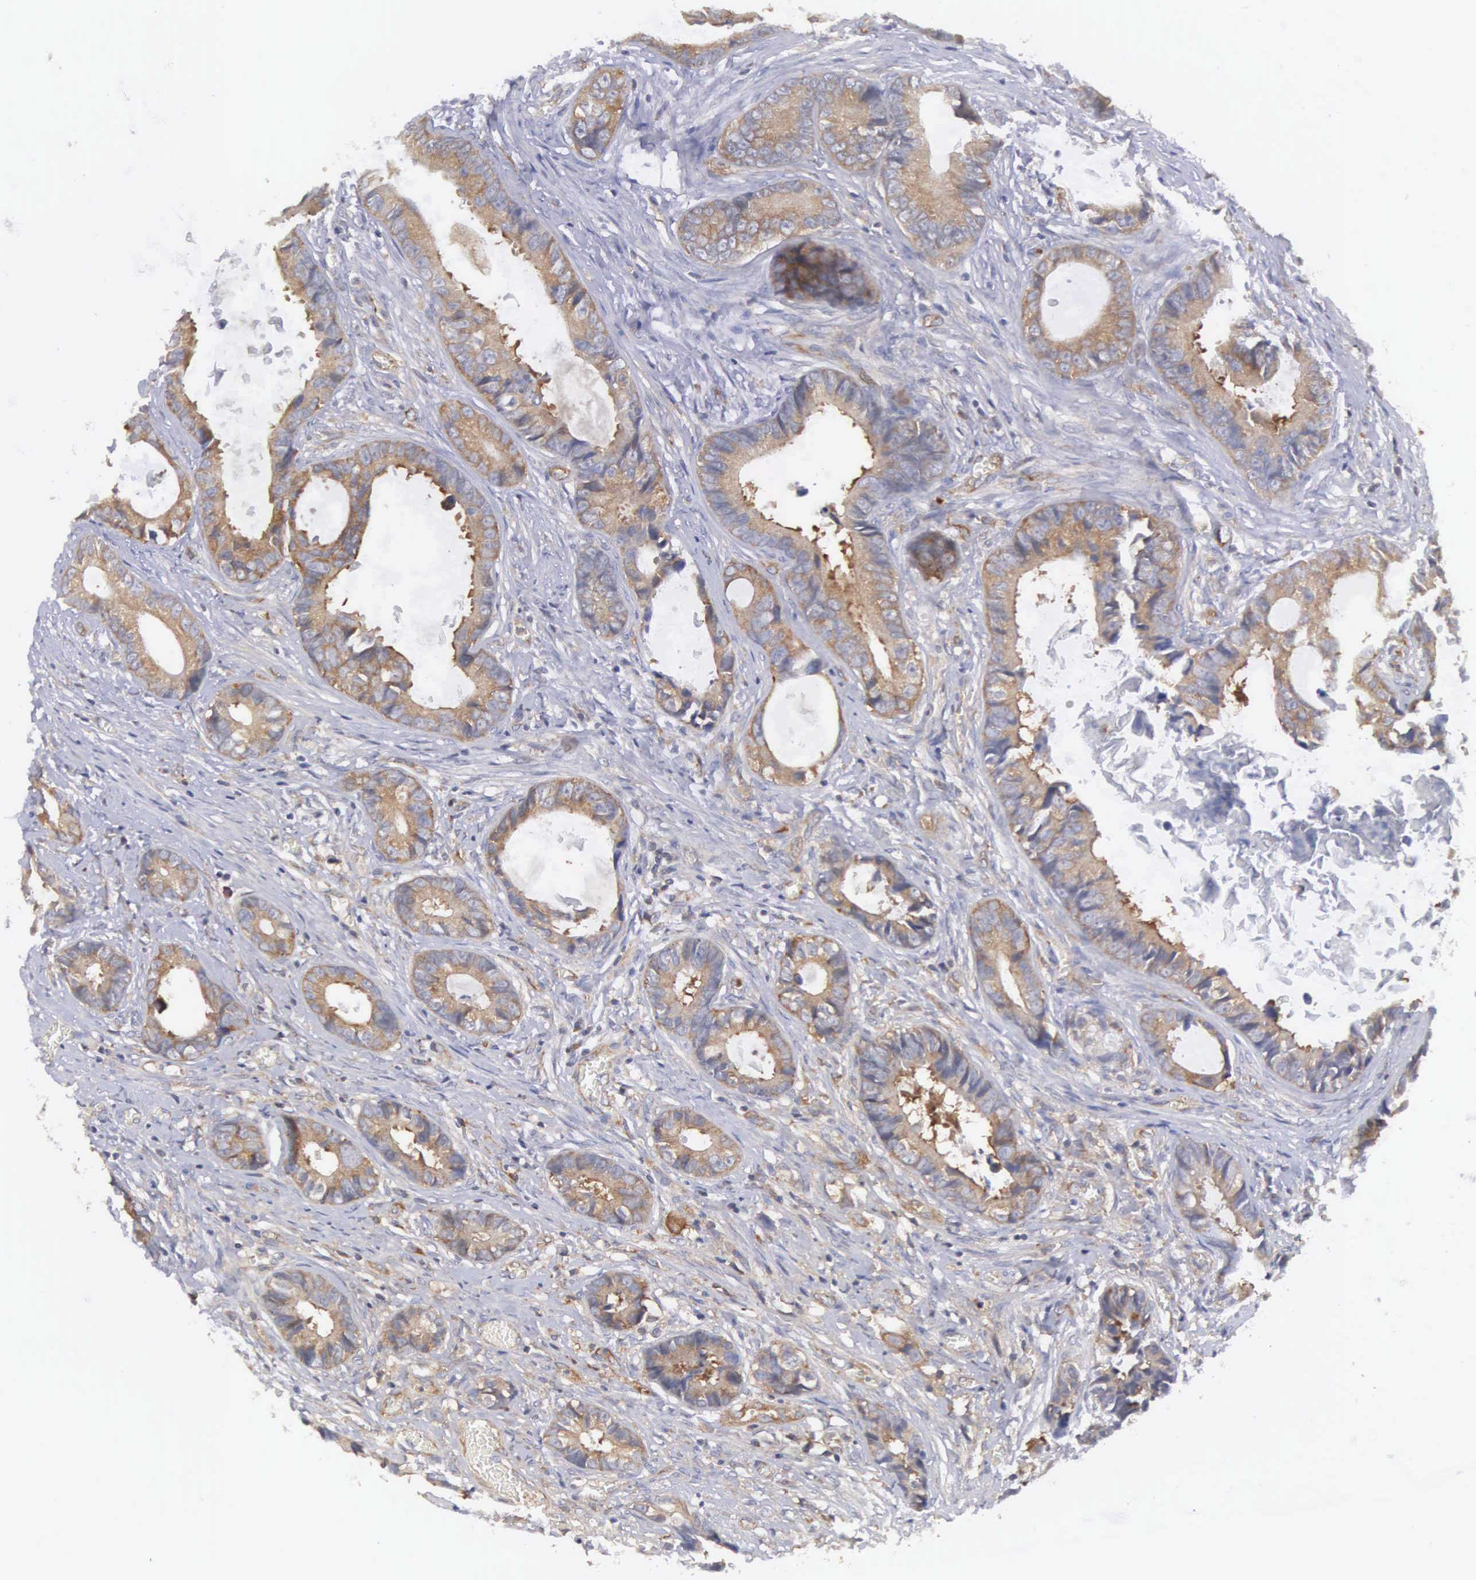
{"staining": {"intensity": "moderate", "quantity": ">75%", "location": "cytoplasmic/membranous"}, "tissue": "colorectal cancer", "cell_type": "Tumor cells", "image_type": "cancer", "snomed": [{"axis": "morphology", "description": "Adenocarcinoma, NOS"}, {"axis": "topography", "description": "Rectum"}], "caption": "Immunohistochemical staining of human colorectal cancer (adenocarcinoma) shows moderate cytoplasmic/membranous protein expression in approximately >75% of tumor cells.", "gene": "GRIPAP1", "patient": {"sex": "female", "age": 98}}